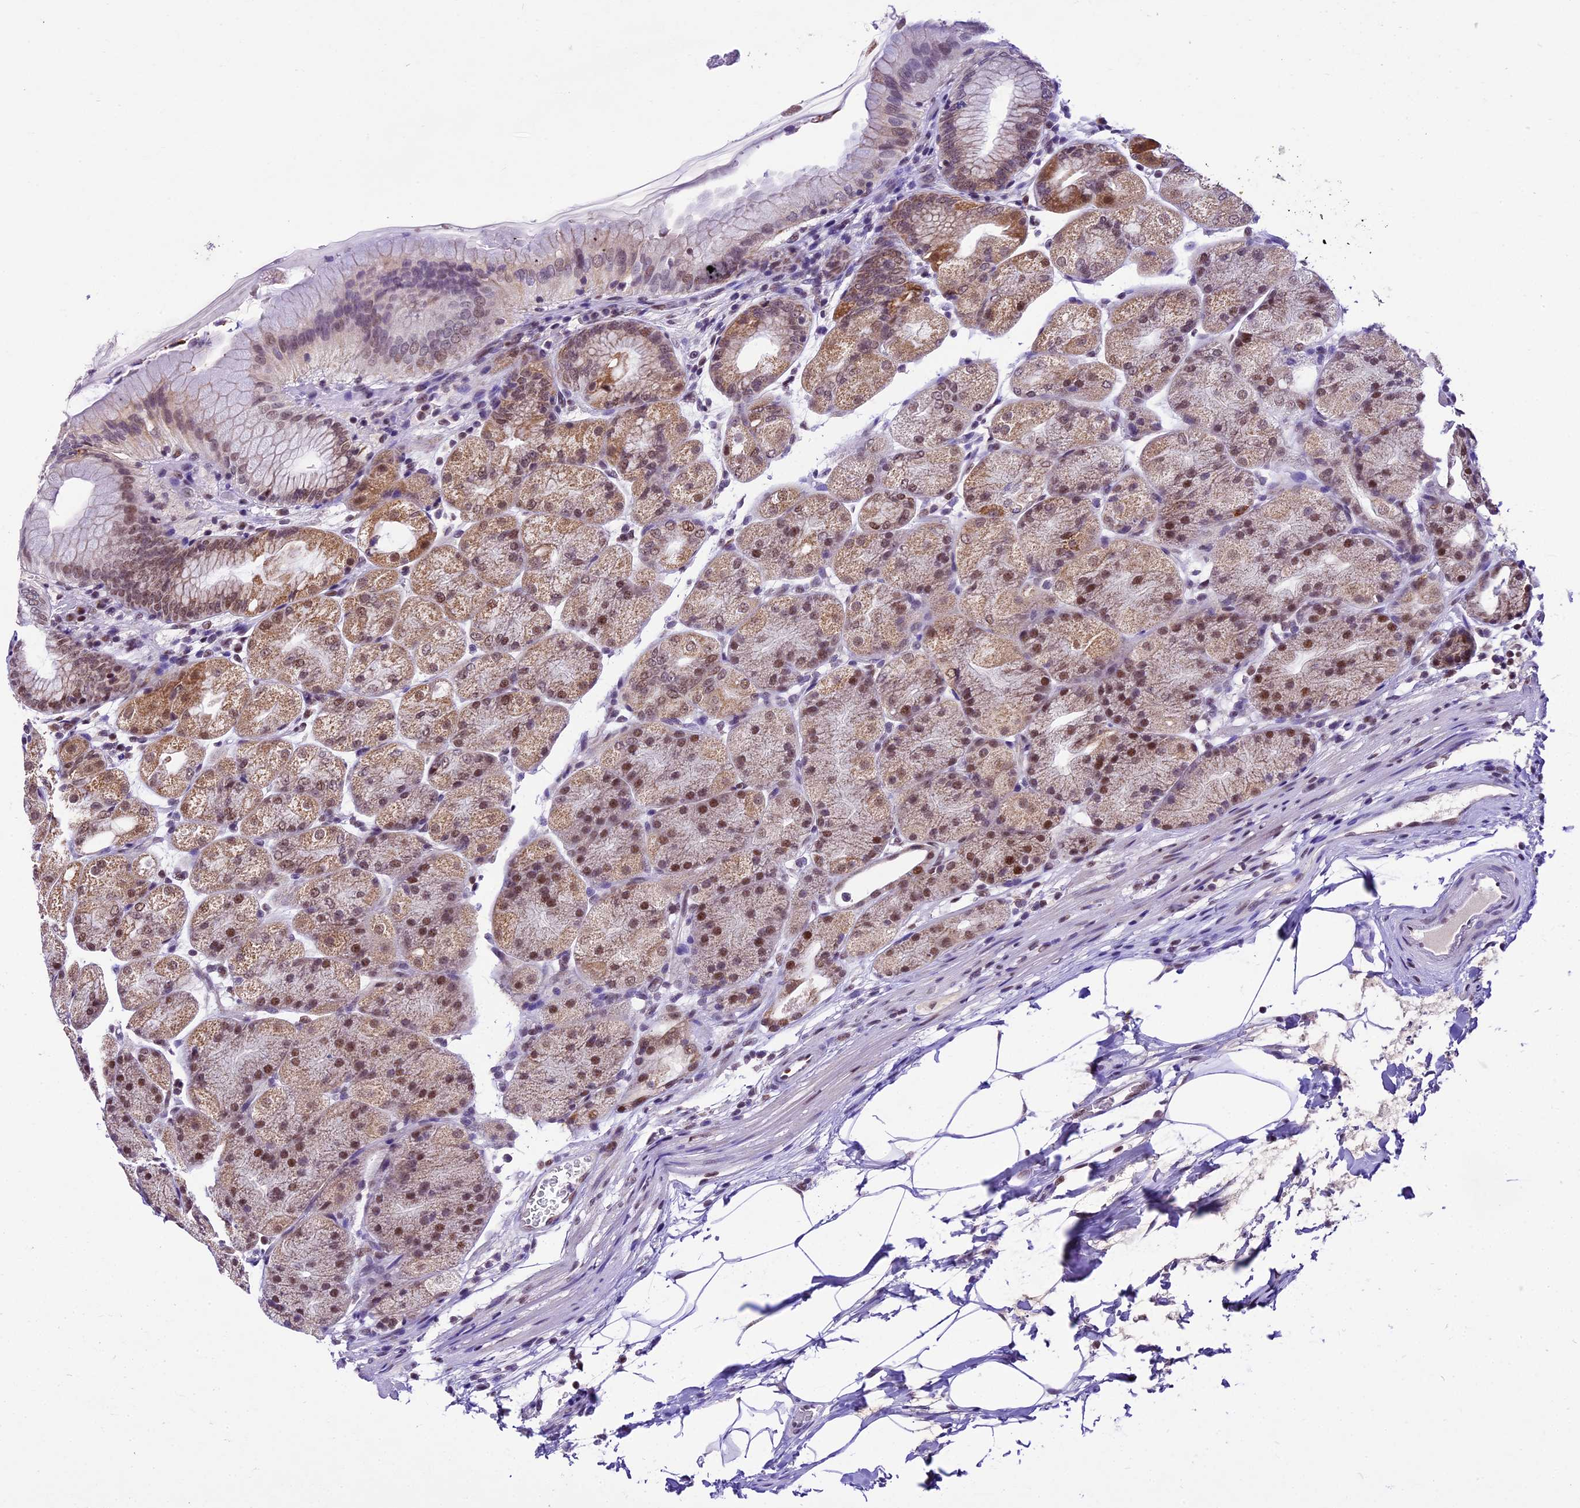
{"staining": {"intensity": "moderate", "quantity": "25%-75%", "location": "cytoplasmic/membranous,nuclear"}, "tissue": "stomach", "cell_type": "Glandular cells", "image_type": "normal", "snomed": [{"axis": "morphology", "description": "Normal tissue, NOS"}, {"axis": "topography", "description": "Stomach, upper"}, {"axis": "topography", "description": "Stomach, lower"}], "caption": "High-power microscopy captured an IHC image of normal stomach, revealing moderate cytoplasmic/membranous,nuclear positivity in about 25%-75% of glandular cells. (Brightfield microscopy of DAB IHC at high magnification).", "gene": "CARS2", "patient": {"sex": "male", "age": 62}}